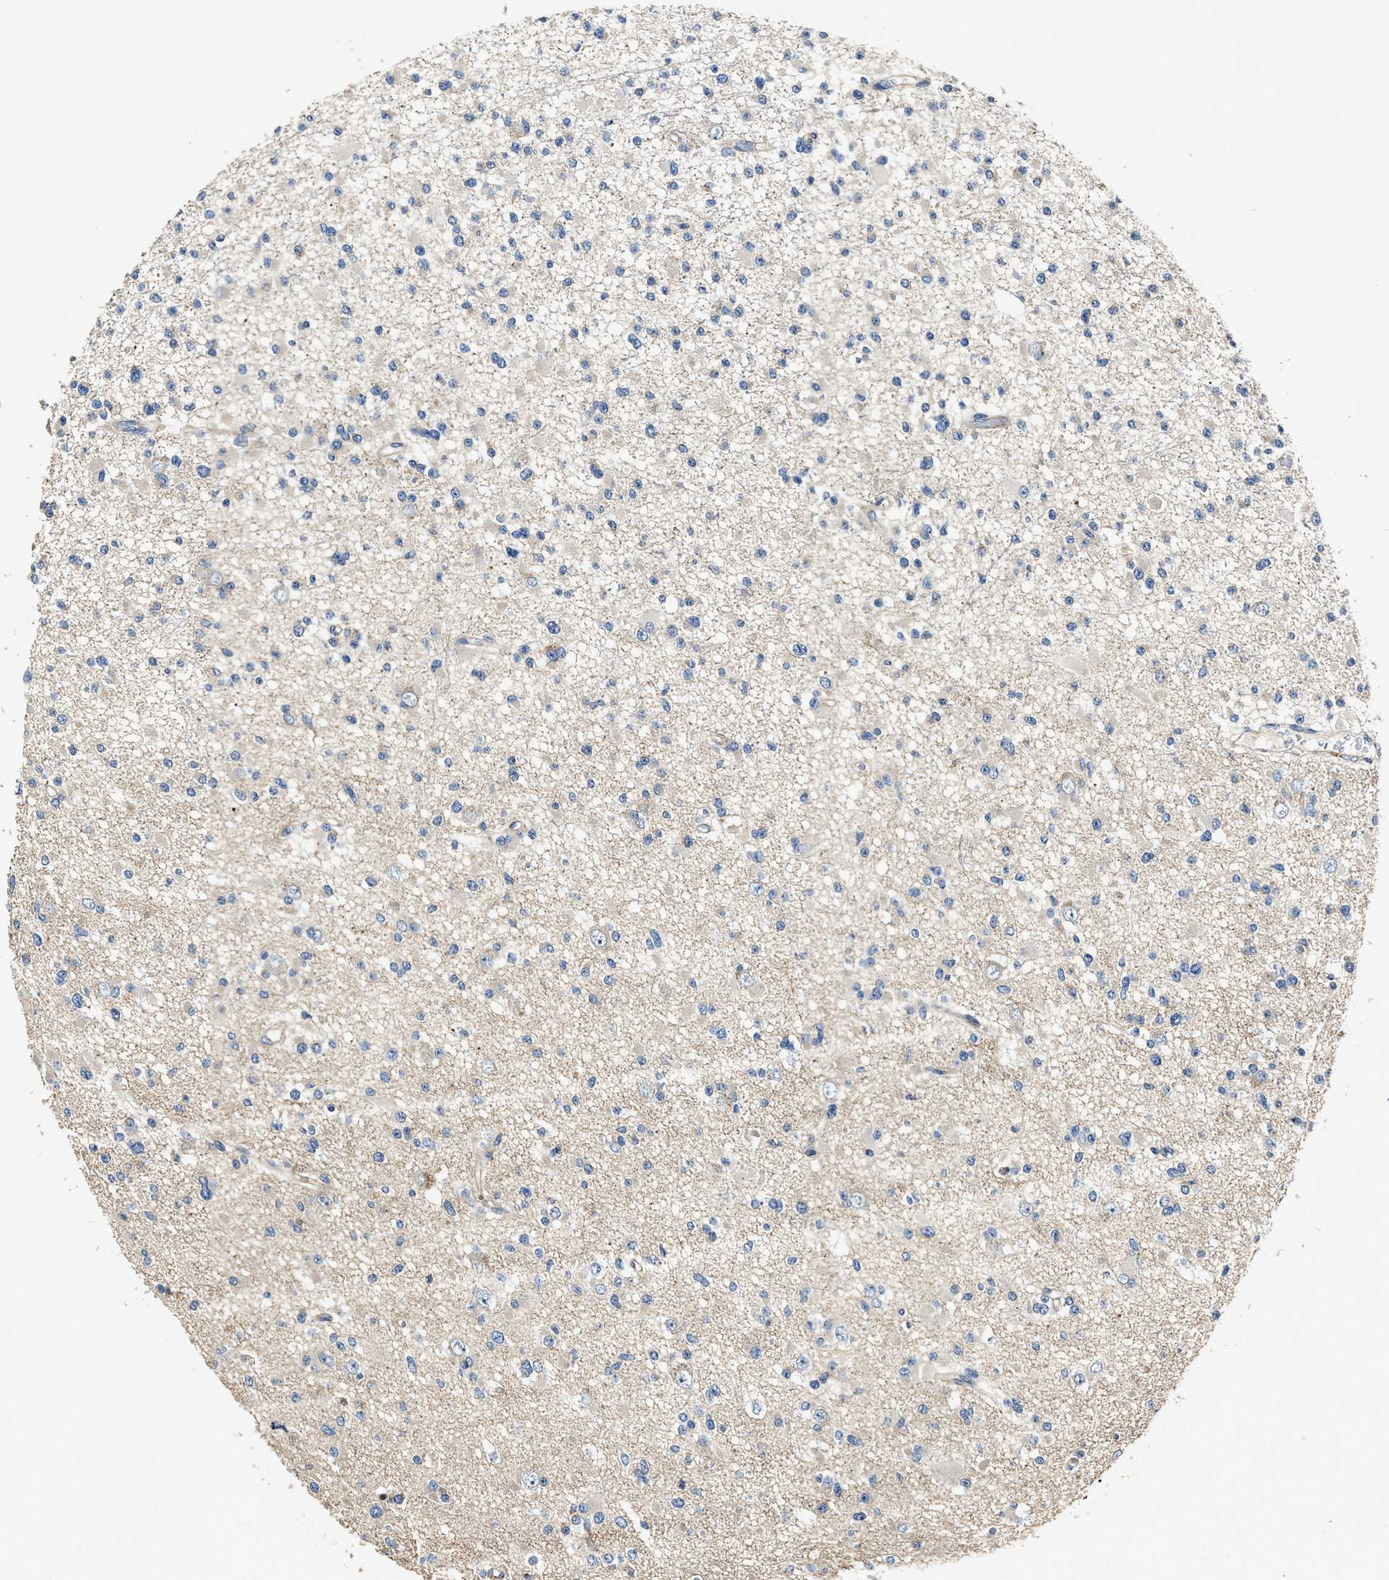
{"staining": {"intensity": "negative", "quantity": "none", "location": "none"}, "tissue": "glioma", "cell_type": "Tumor cells", "image_type": "cancer", "snomed": [{"axis": "morphology", "description": "Glioma, malignant, Low grade"}, {"axis": "topography", "description": "Brain"}], "caption": "IHC of glioma exhibits no expression in tumor cells. (Stains: DAB (3,3'-diaminobenzidine) immunohistochemistry with hematoxylin counter stain, Microscopy: brightfield microscopy at high magnification).", "gene": "PTAR1", "patient": {"sex": "female", "age": 22}}